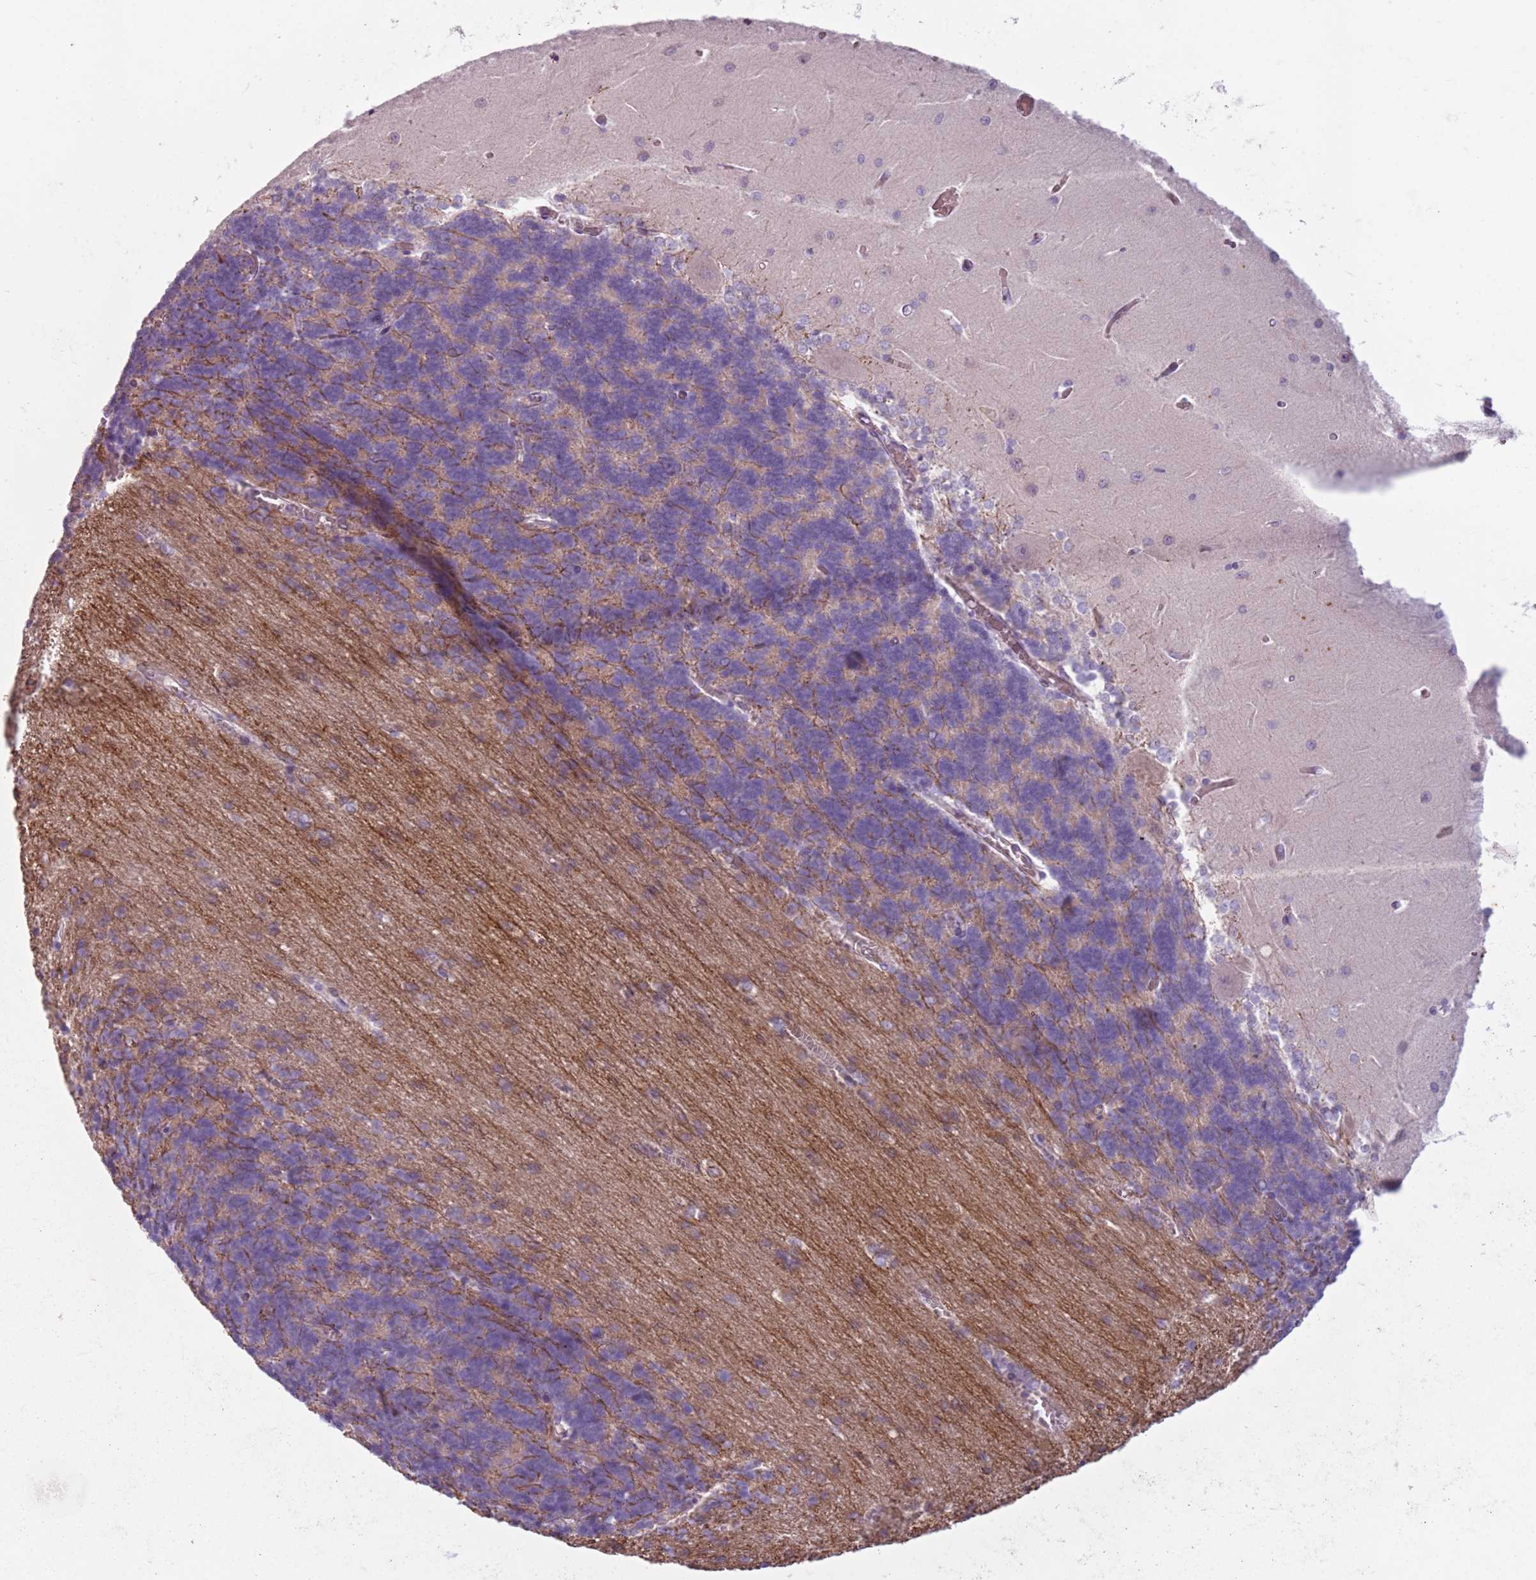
{"staining": {"intensity": "weak", "quantity": "25%-75%", "location": "cytoplasmic/membranous"}, "tissue": "cerebellum", "cell_type": "Cells in granular layer", "image_type": "normal", "snomed": [{"axis": "morphology", "description": "Normal tissue, NOS"}, {"axis": "topography", "description": "Cerebellum"}], "caption": "This image shows immunohistochemistry staining of benign human cerebellum, with low weak cytoplasmic/membranous positivity in about 25%-75% of cells in granular layer.", "gene": "MEGF8", "patient": {"sex": "male", "age": 37}}